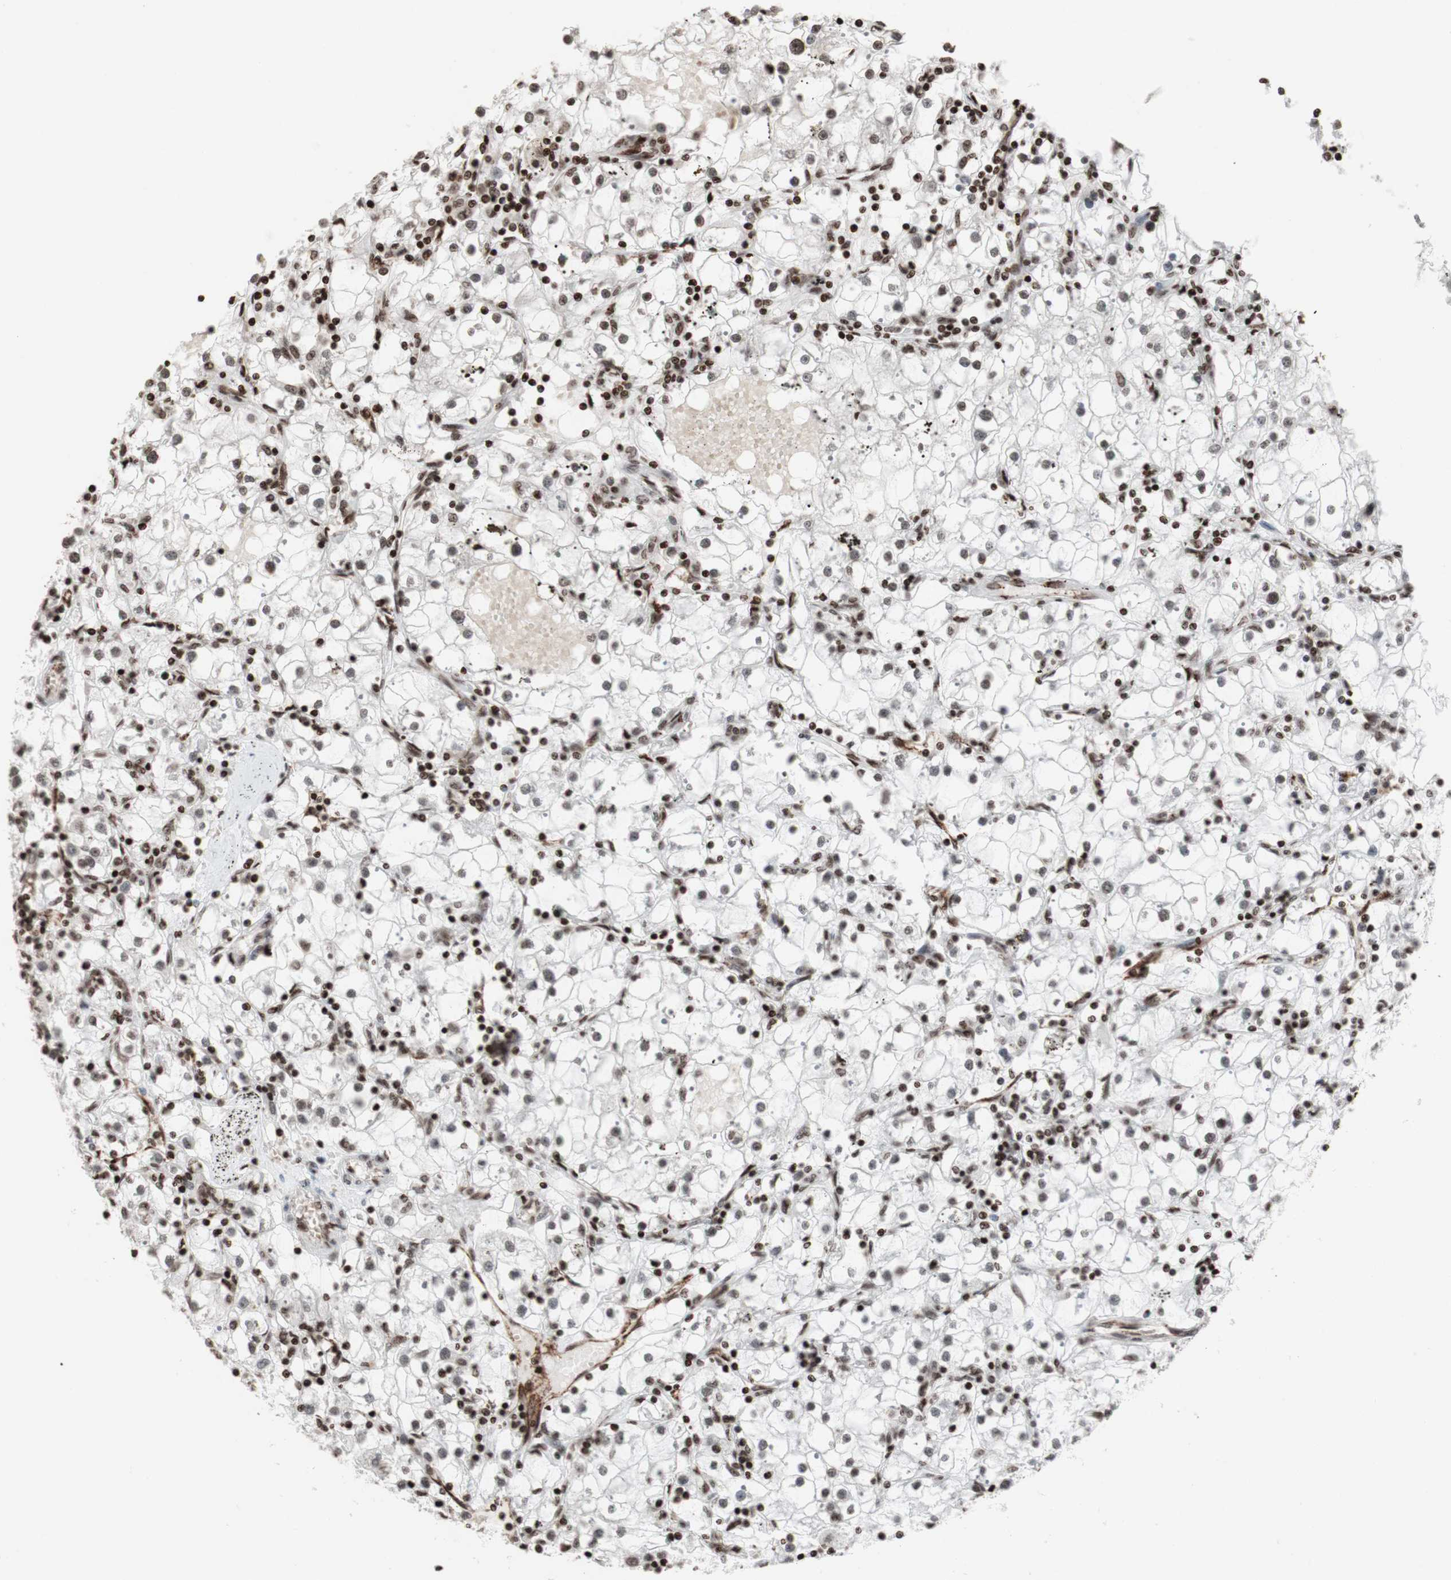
{"staining": {"intensity": "weak", "quantity": "<25%", "location": "nuclear"}, "tissue": "renal cancer", "cell_type": "Tumor cells", "image_type": "cancer", "snomed": [{"axis": "morphology", "description": "Adenocarcinoma, NOS"}, {"axis": "topography", "description": "Kidney"}], "caption": "DAB (3,3'-diaminobenzidine) immunohistochemical staining of renal cancer displays no significant staining in tumor cells. The staining was performed using DAB to visualize the protein expression in brown, while the nuclei were stained in blue with hematoxylin (Magnification: 20x).", "gene": "NCAPD2", "patient": {"sex": "male", "age": 56}}